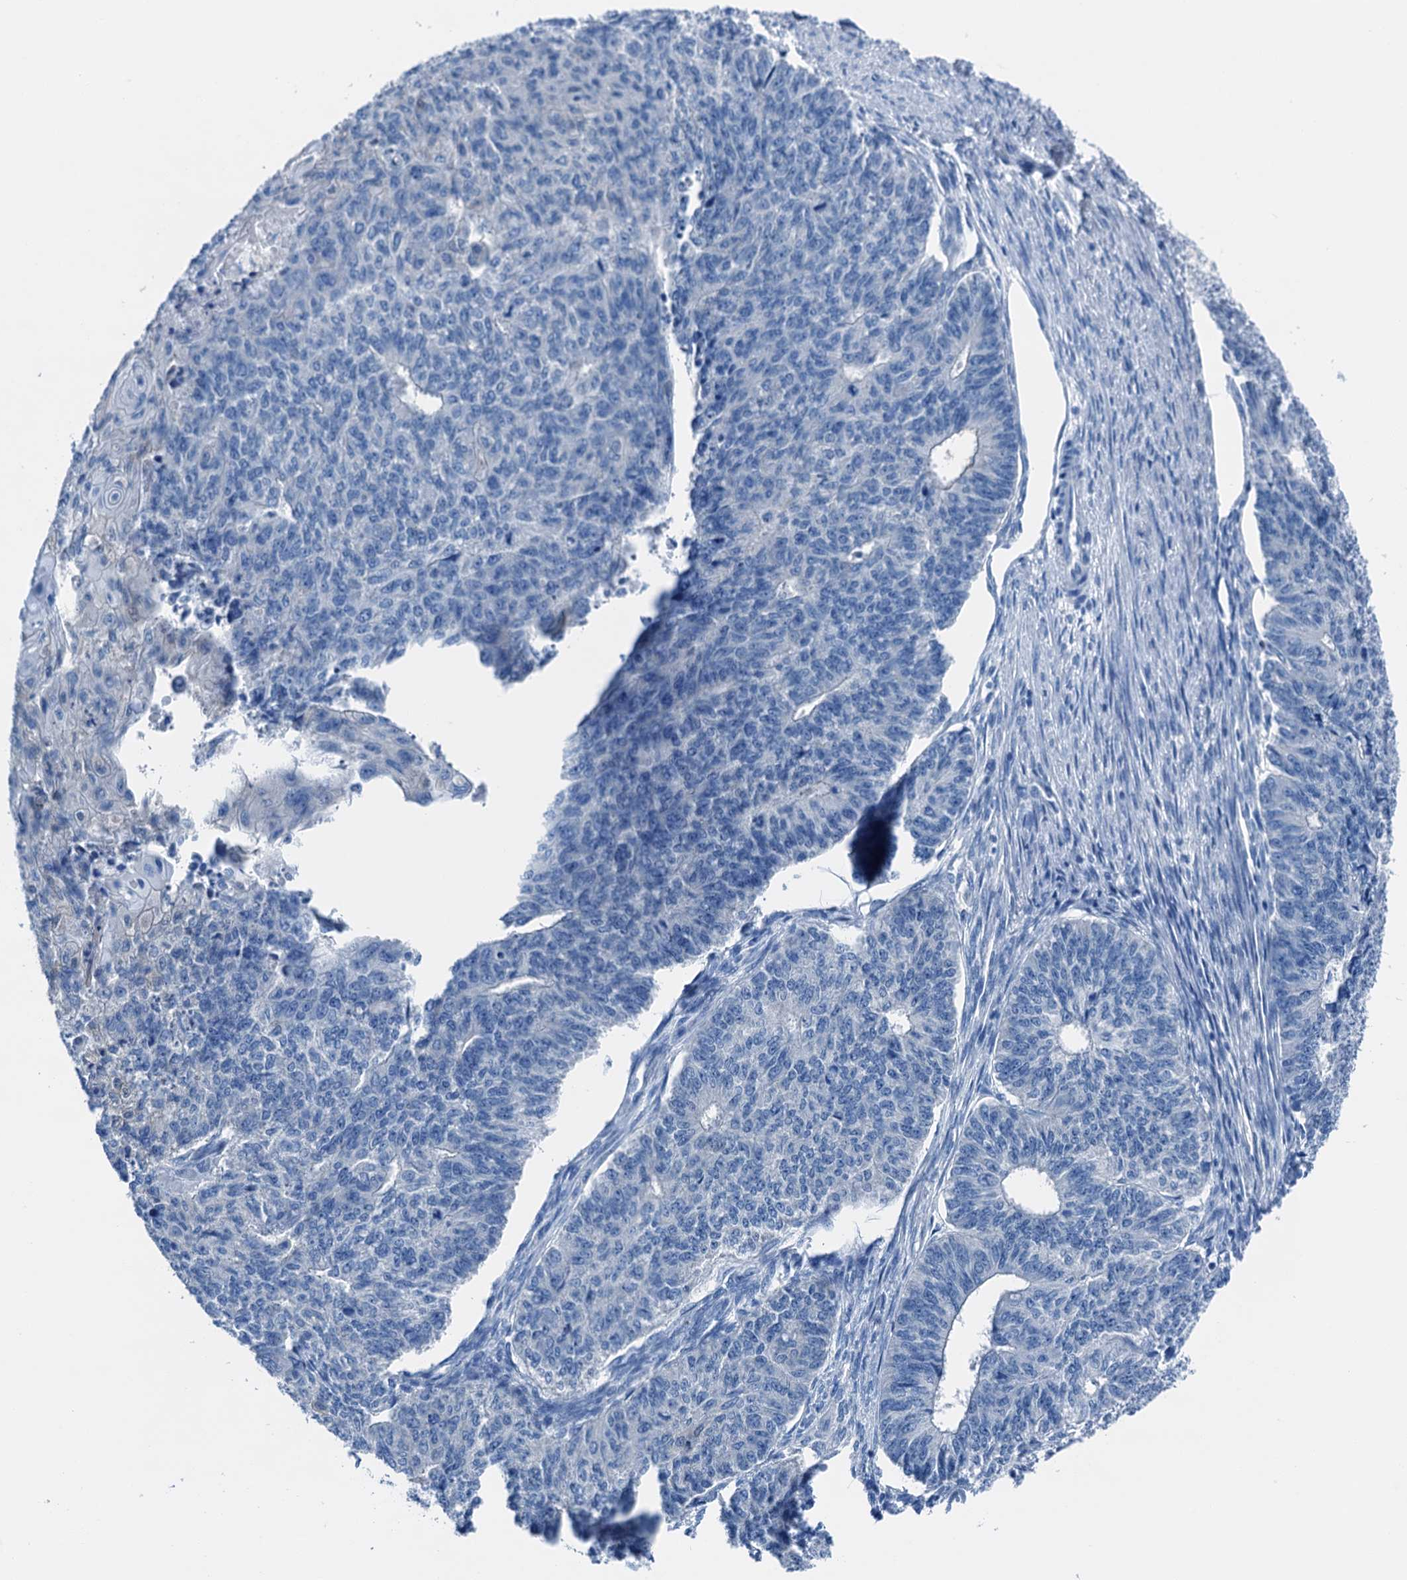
{"staining": {"intensity": "negative", "quantity": "none", "location": "none"}, "tissue": "endometrial cancer", "cell_type": "Tumor cells", "image_type": "cancer", "snomed": [{"axis": "morphology", "description": "Adenocarcinoma, NOS"}, {"axis": "topography", "description": "Endometrium"}], "caption": "Tumor cells are negative for protein expression in human endometrial adenocarcinoma. (Brightfield microscopy of DAB (3,3'-diaminobenzidine) IHC at high magnification).", "gene": "CBLN3", "patient": {"sex": "female", "age": 32}}